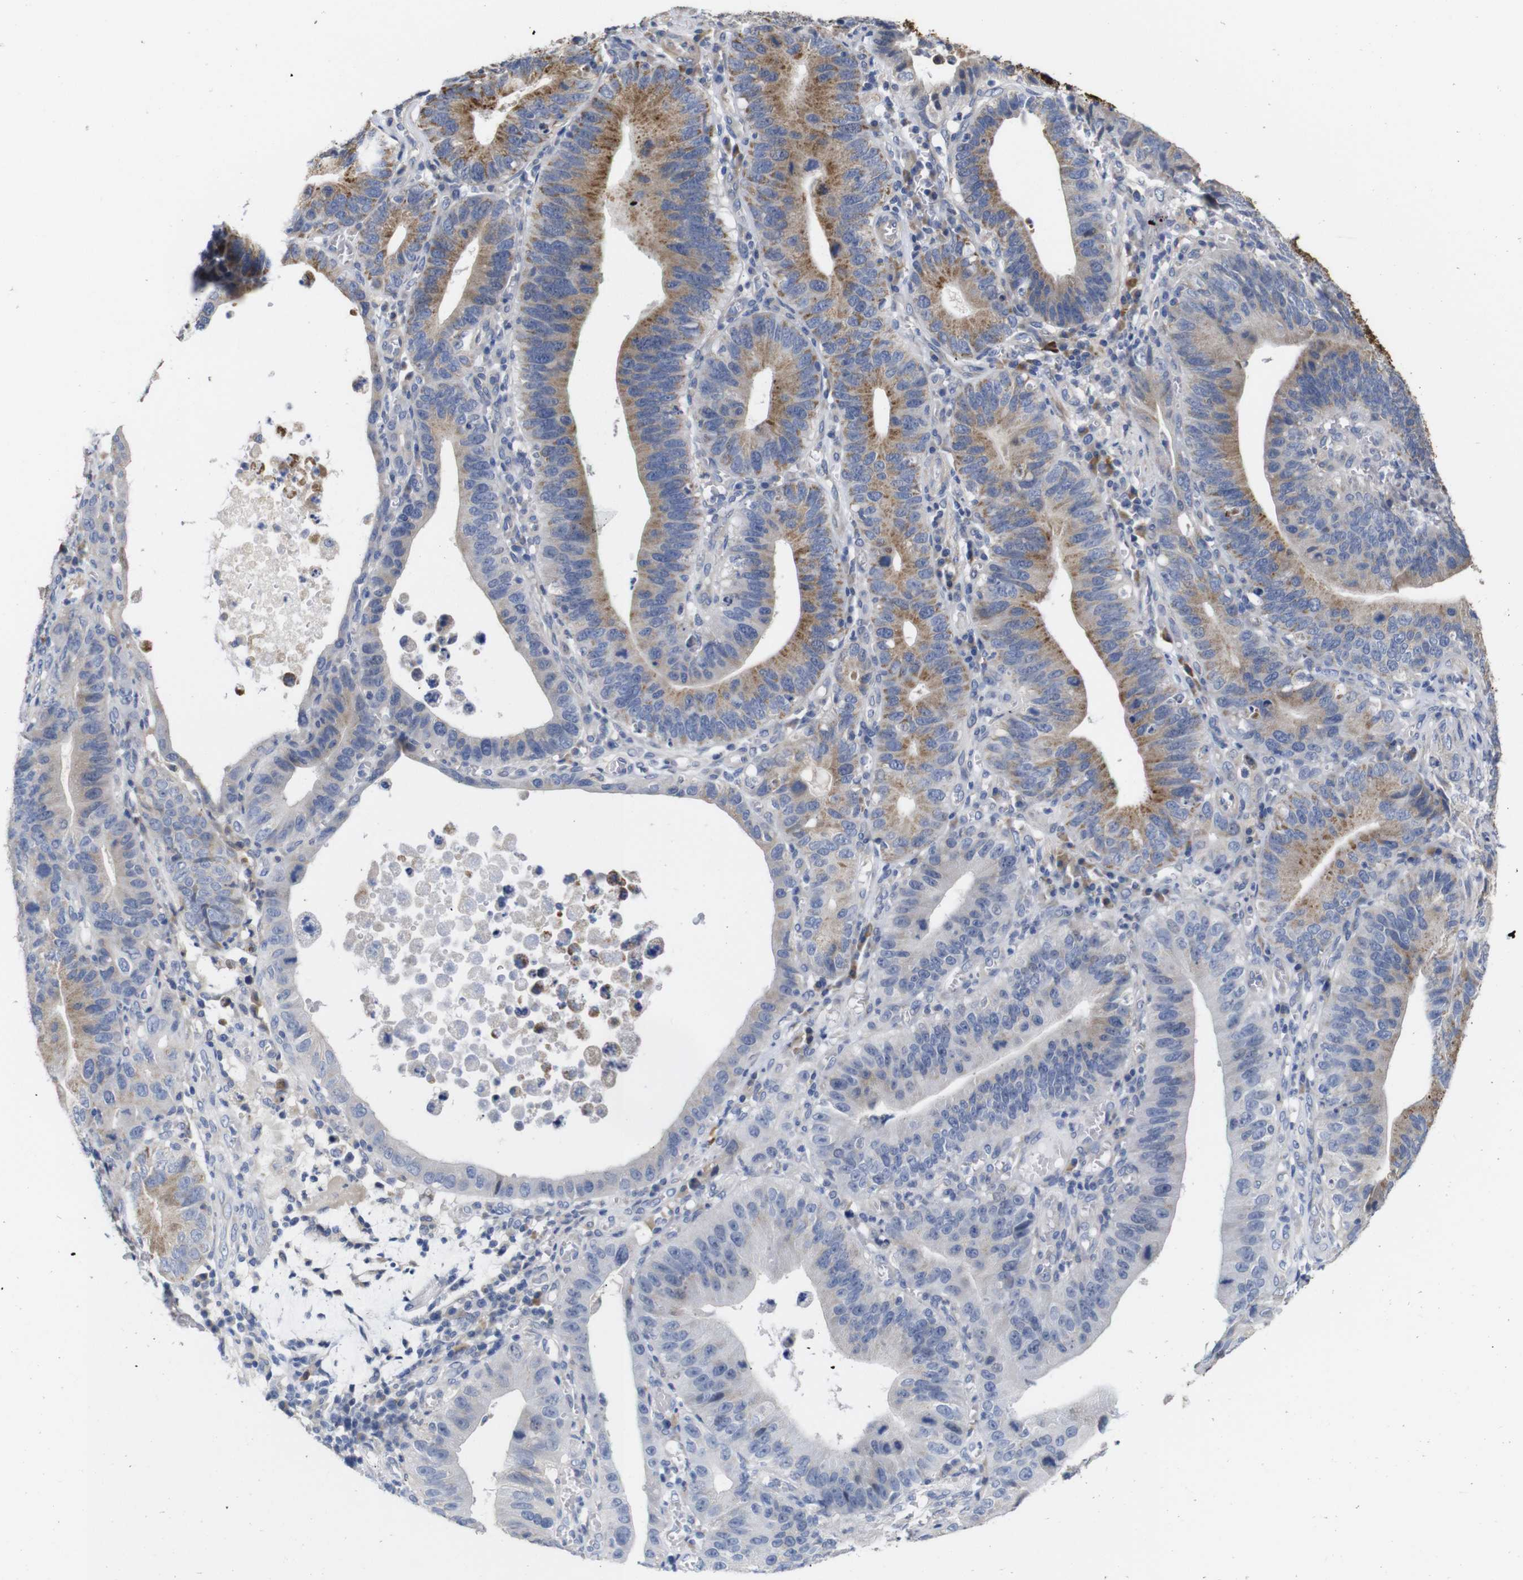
{"staining": {"intensity": "moderate", "quantity": "25%-75%", "location": "cytoplasmic/membranous"}, "tissue": "stomach cancer", "cell_type": "Tumor cells", "image_type": "cancer", "snomed": [{"axis": "morphology", "description": "Adenocarcinoma, NOS"}, {"axis": "topography", "description": "Stomach"}, {"axis": "topography", "description": "Gastric cardia"}], "caption": "Immunohistochemistry (DAB (3,3'-diaminobenzidine)) staining of stomach cancer displays moderate cytoplasmic/membranous protein staining in about 25%-75% of tumor cells.", "gene": "TCEAL9", "patient": {"sex": "male", "age": 59}}